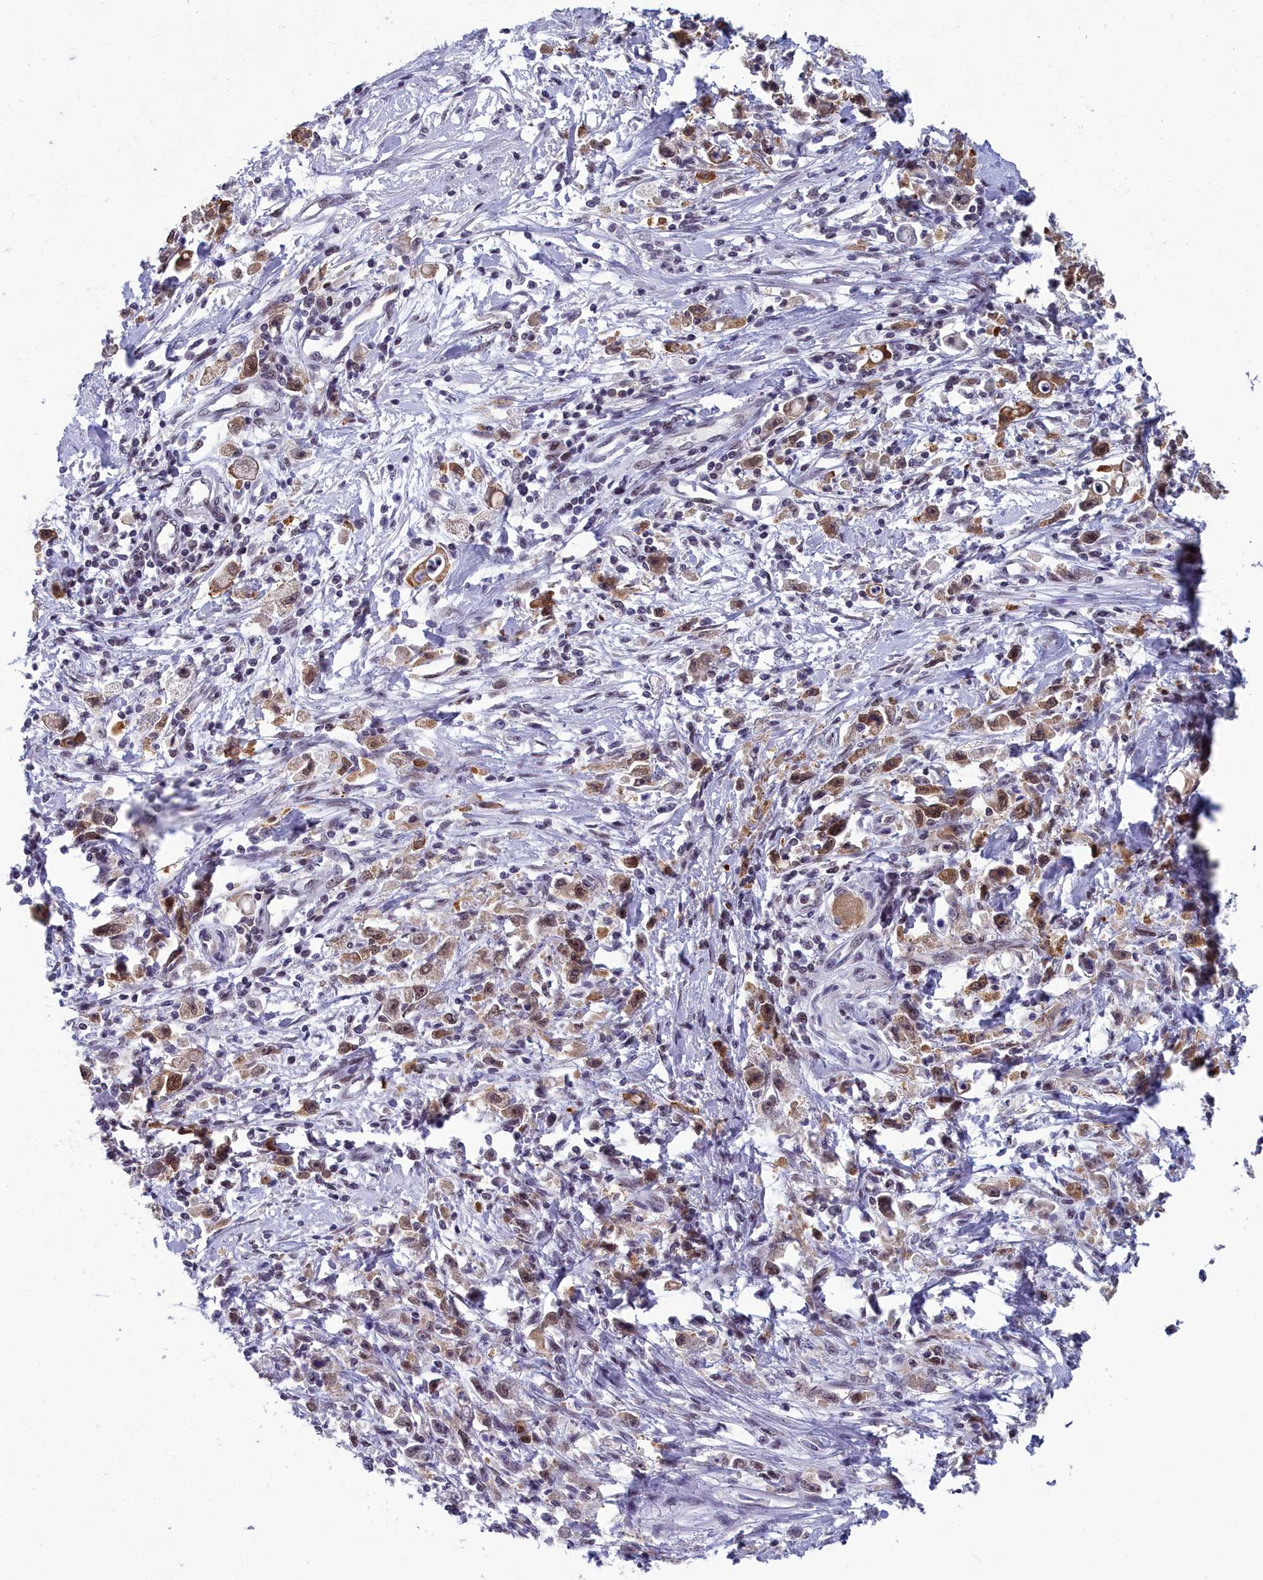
{"staining": {"intensity": "moderate", "quantity": ">75%", "location": "cytoplasmic/membranous,nuclear"}, "tissue": "stomach cancer", "cell_type": "Tumor cells", "image_type": "cancer", "snomed": [{"axis": "morphology", "description": "Adenocarcinoma, NOS"}, {"axis": "topography", "description": "Stomach"}], "caption": "High-magnification brightfield microscopy of stomach cancer stained with DAB (brown) and counterstained with hematoxylin (blue). tumor cells exhibit moderate cytoplasmic/membranous and nuclear staining is identified in approximately>75% of cells. (DAB (3,3'-diaminobenzidine) IHC, brown staining for protein, blue staining for nuclei).", "gene": "CCDC97", "patient": {"sex": "female", "age": 59}}